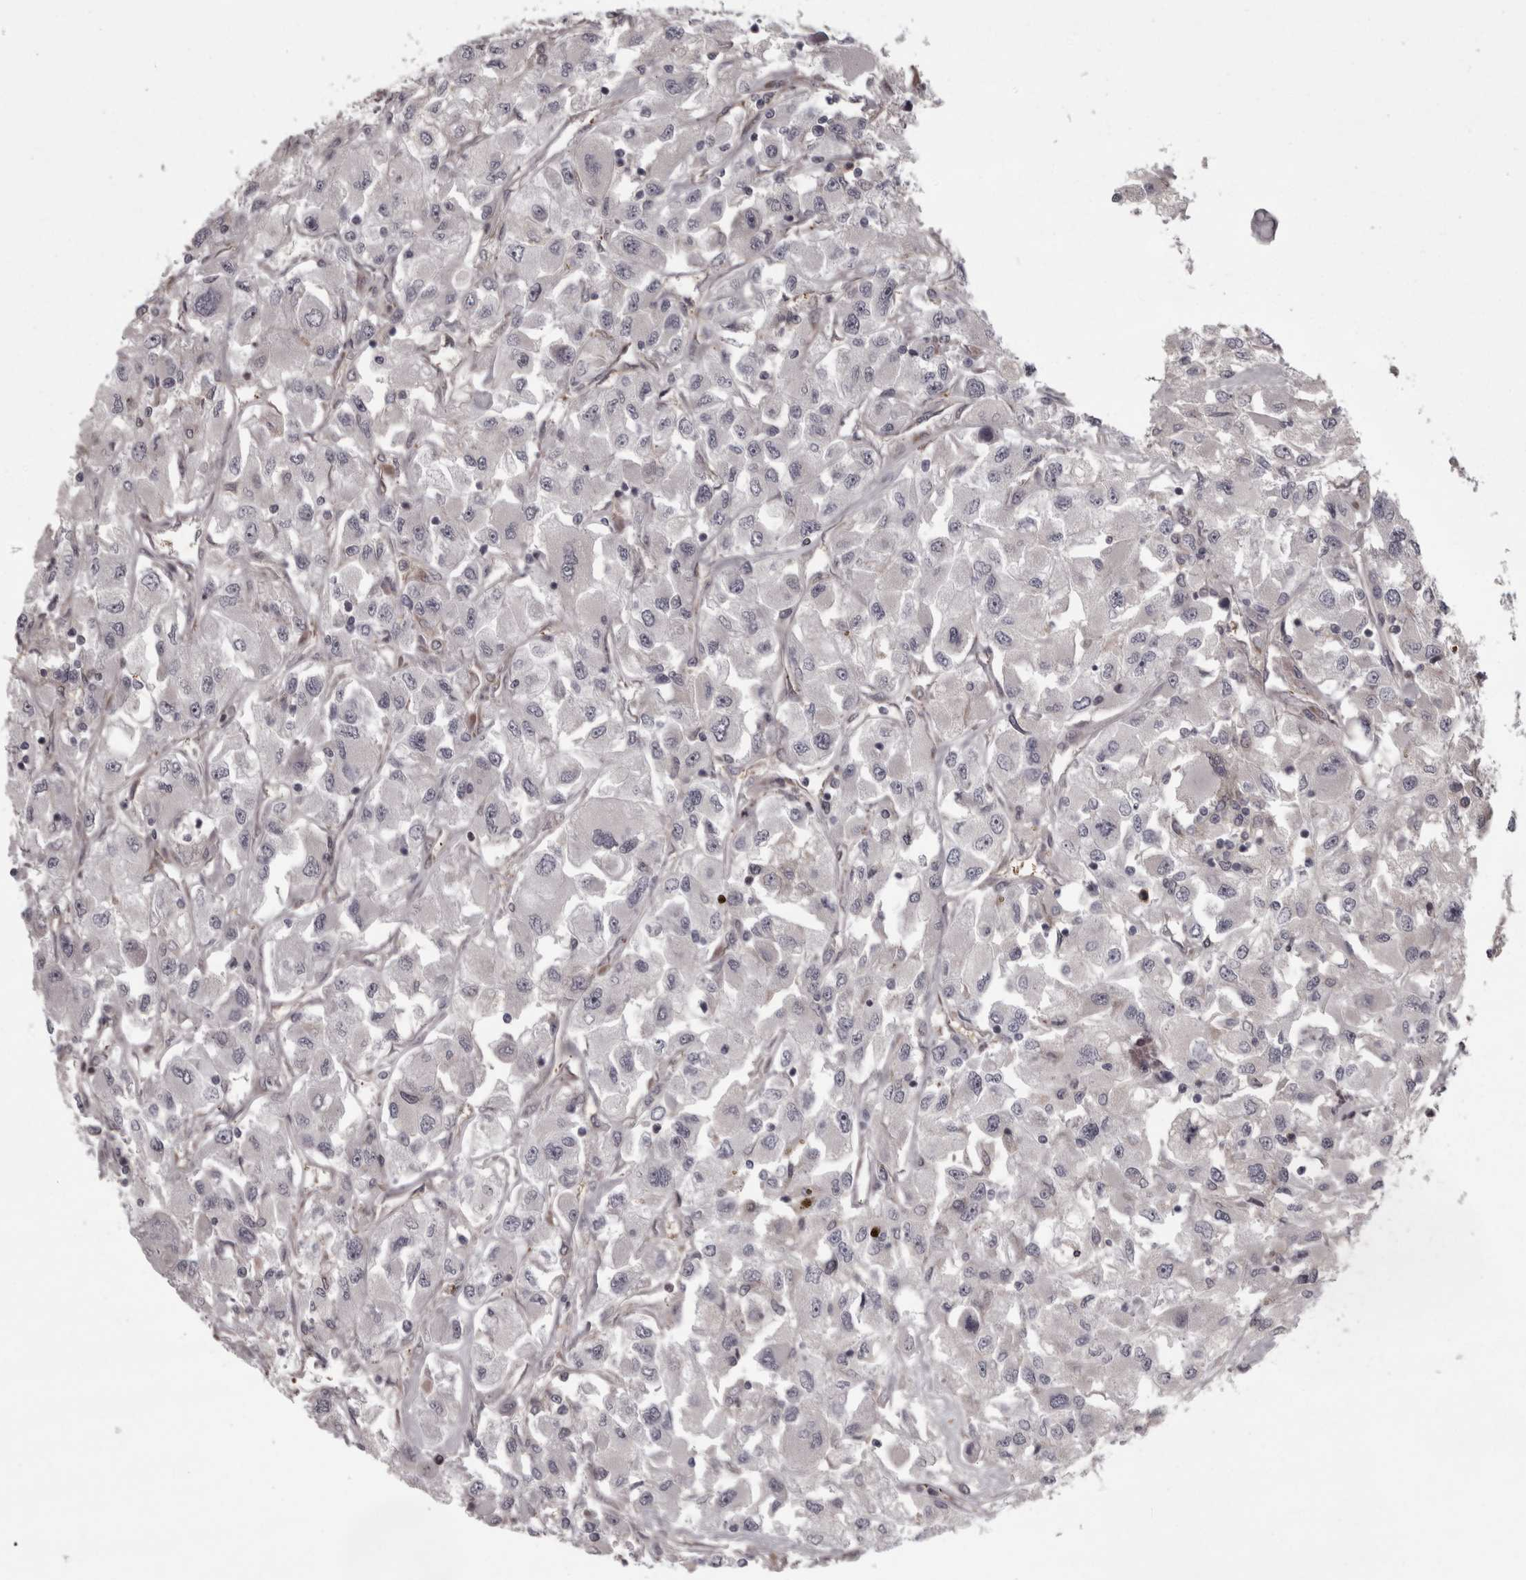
{"staining": {"intensity": "negative", "quantity": "none", "location": "none"}, "tissue": "renal cancer", "cell_type": "Tumor cells", "image_type": "cancer", "snomed": [{"axis": "morphology", "description": "Adenocarcinoma, NOS"}, {"axis": "topography", "description": "Kidney"}], "caption": "Immunohistochemistry (IHC) micrograph of human adenocarcinoma (renal) stained for a protein (brown), which exhibits no expression in tumor cells.", "gene": "RSU1", "patient": {"sex": "female", "age": 52}}